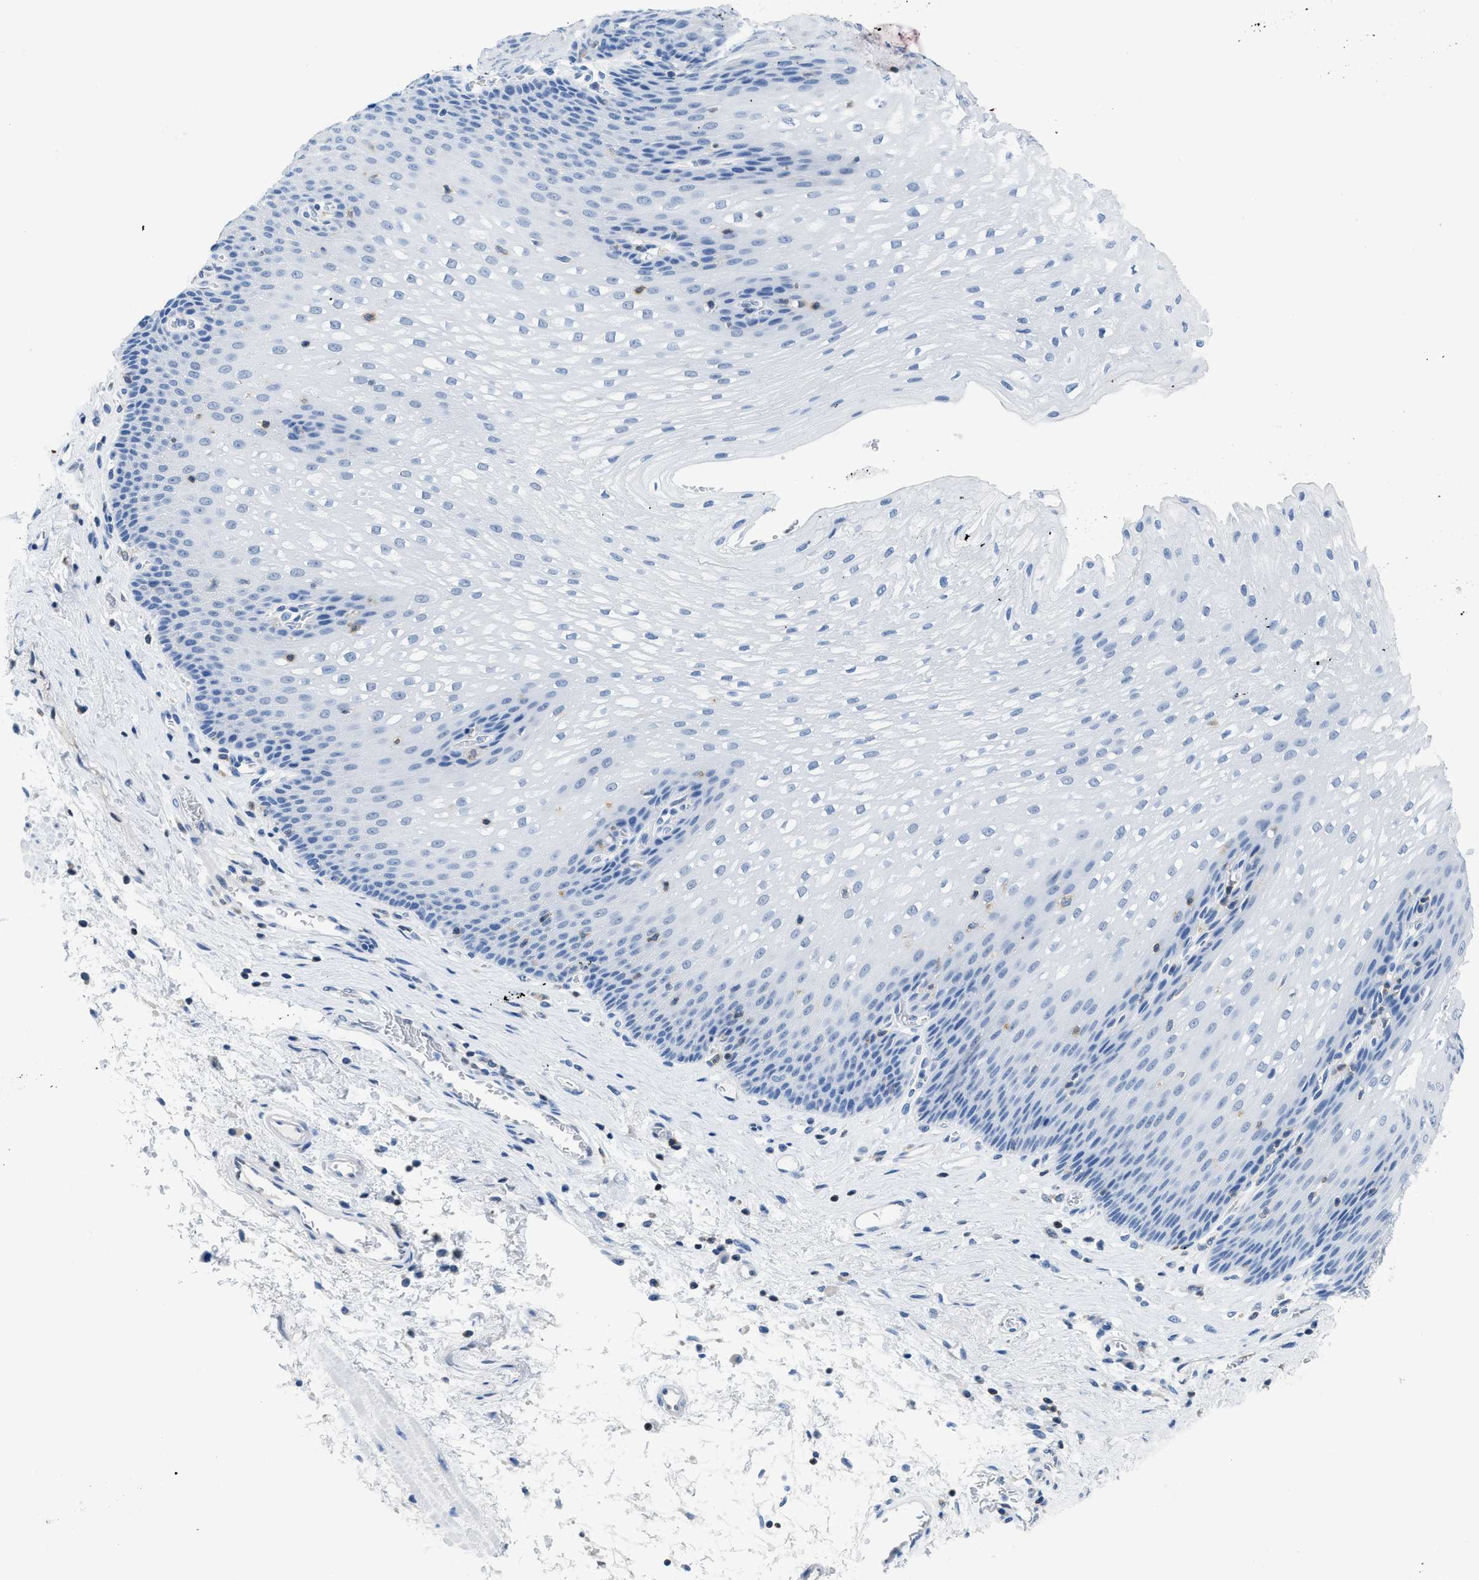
{"staining": {"intensity": "negative", "quantity": "none", "location": "none"}, "tissue": "esophagus", "cell_type": "Squamous epithelial cells", "image_type": "normal", "snomed": [{"axis": "morphology", "description": "Normal tissue, NOS"}, {"axis": "topography", "description": "Esophagus"}], "caption": "DAB immunohistochemical staining of benign human esophagus demonstrates no significant expression in squamous epithelial cells.", "gene": "NFATC2", "patient": {"sex": "male", "age": 48}}